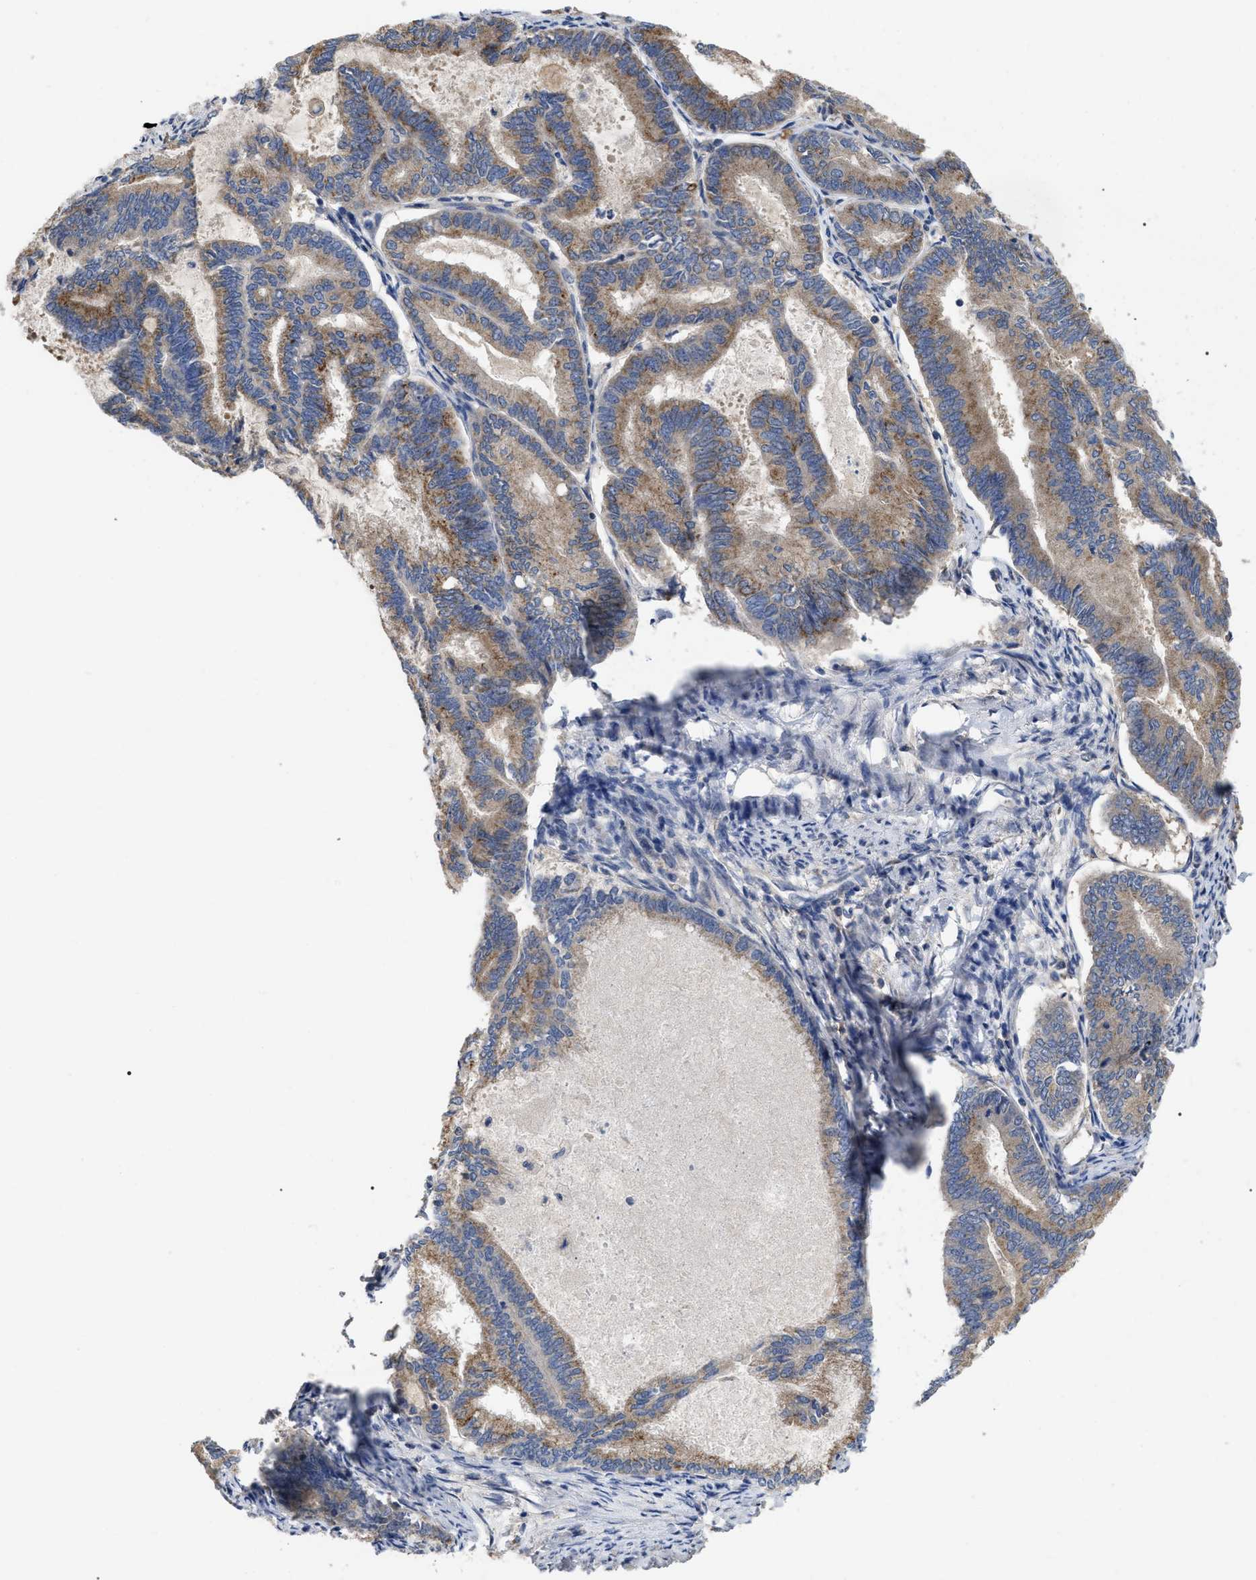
{"staining": {"intensity": "moderate", "quantity": "25%-75%", "location": "cytoplasmic/membranous"}, "tissue": "endometrial cancer", "cell_type": "Tumor cells", "image_type": "cancer", "snomed": [{"axis": "morphology", "description": "Adenocarcinoma, NOS"}, {"axis": "topography", "description": "Endometrium"}], "caption": "Protein analysis of endometrial cancer tissue demonstrates moderate cytoplasmic/membranous expression in approximately 25%-75% of tumor cells. The protein is stained brown, and the nuclei are stained in blue (DAB IHC with brightfield microscopy, high magnification).", "gene": "RAP1GDS1", "patient": {"sex": "female", "age": 86}}